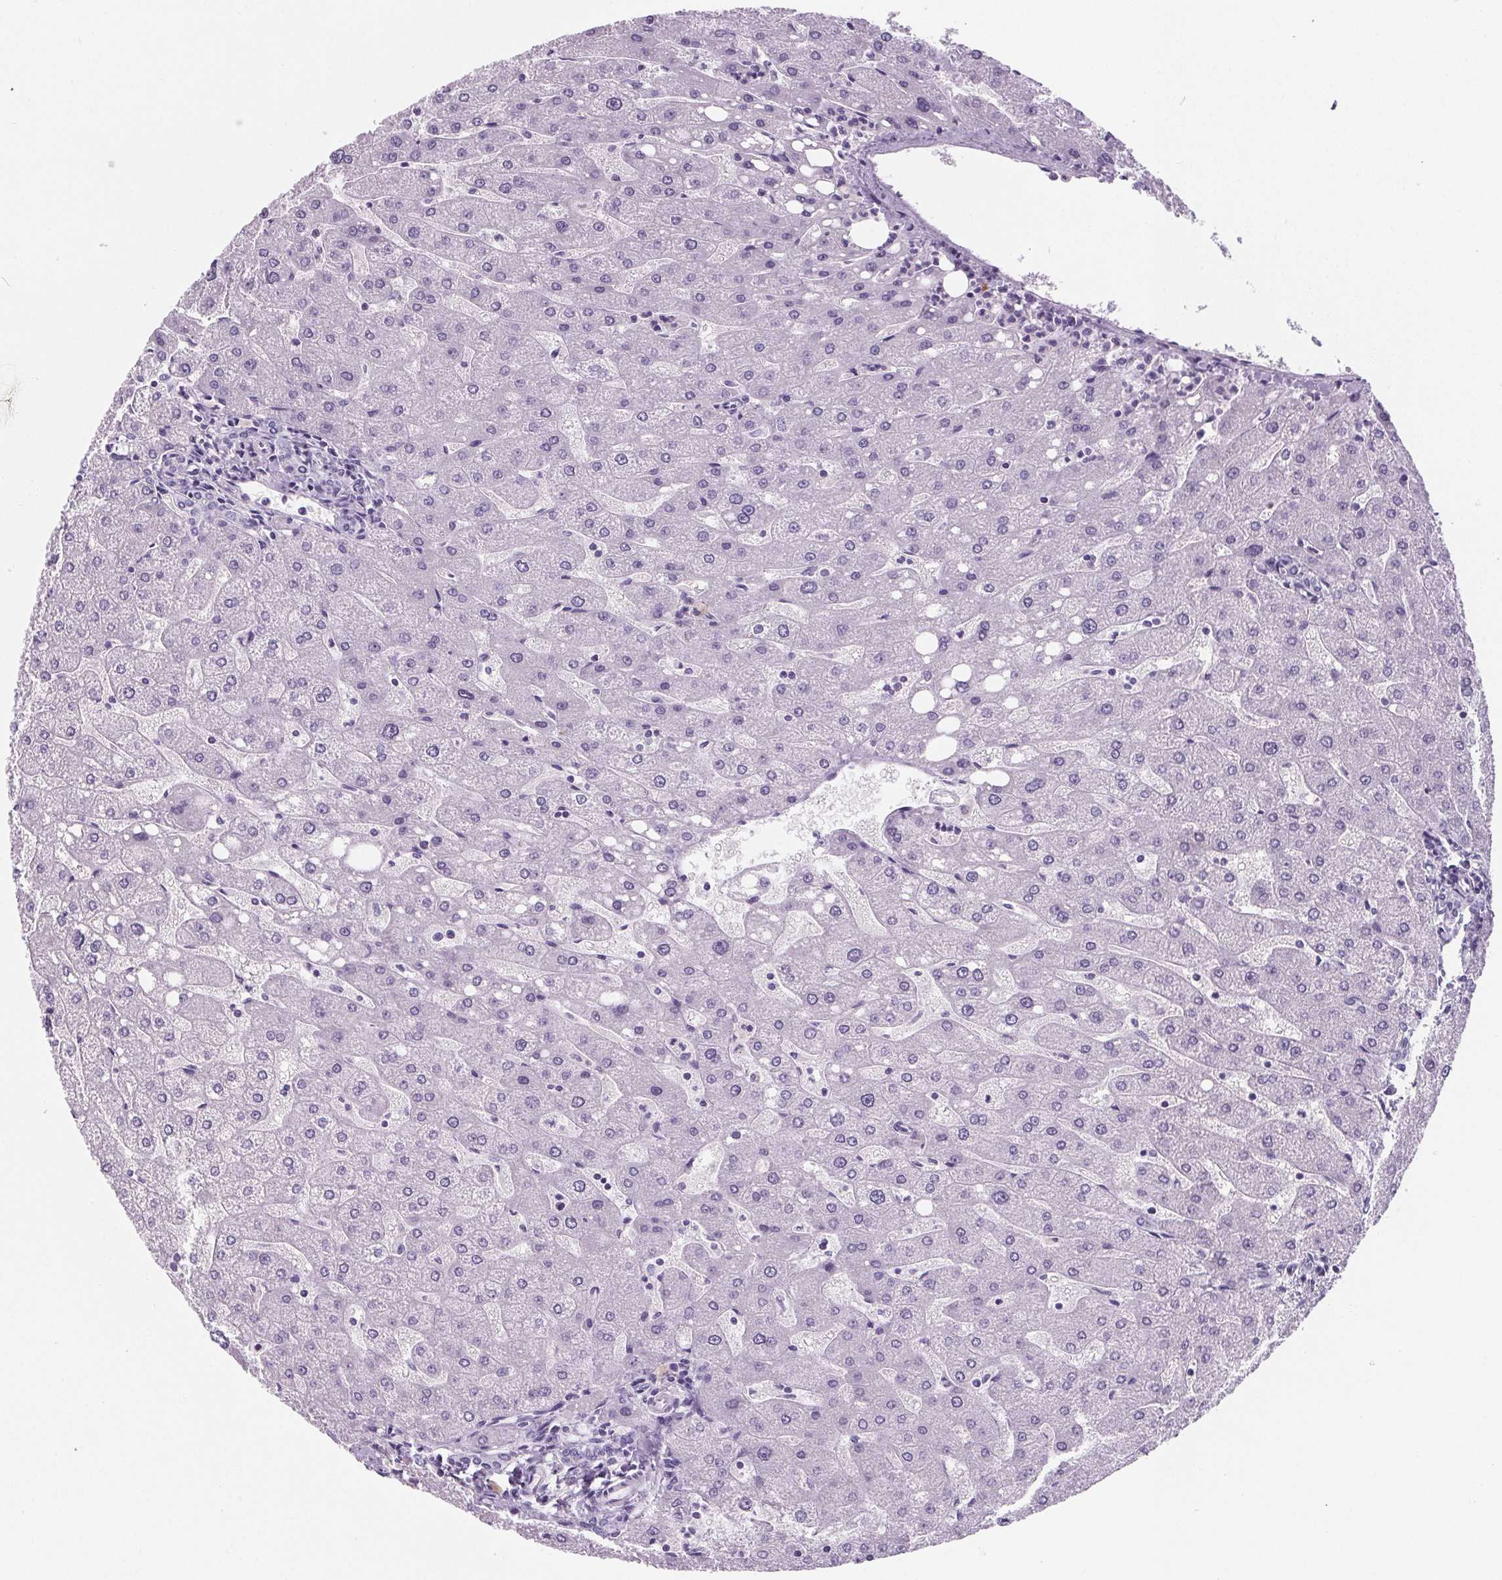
{"staining": {"intensity": "negative", "quantity": "none", "location": "none"}, "tissue": "liver", "cell_type": "Cholangiocytes", "image_type": "normal", "snomed": [{"axis": "morphology", "description": "Normal tissue, NOS"}, {"axis": "topography", "description": "Liver"}], "caption": "A histopathology image of liver stained for a protein reveals no brown staining in cholangiocytes.", "gene": "ADRB1", "patient": {"sex": "male", "age": 67}}